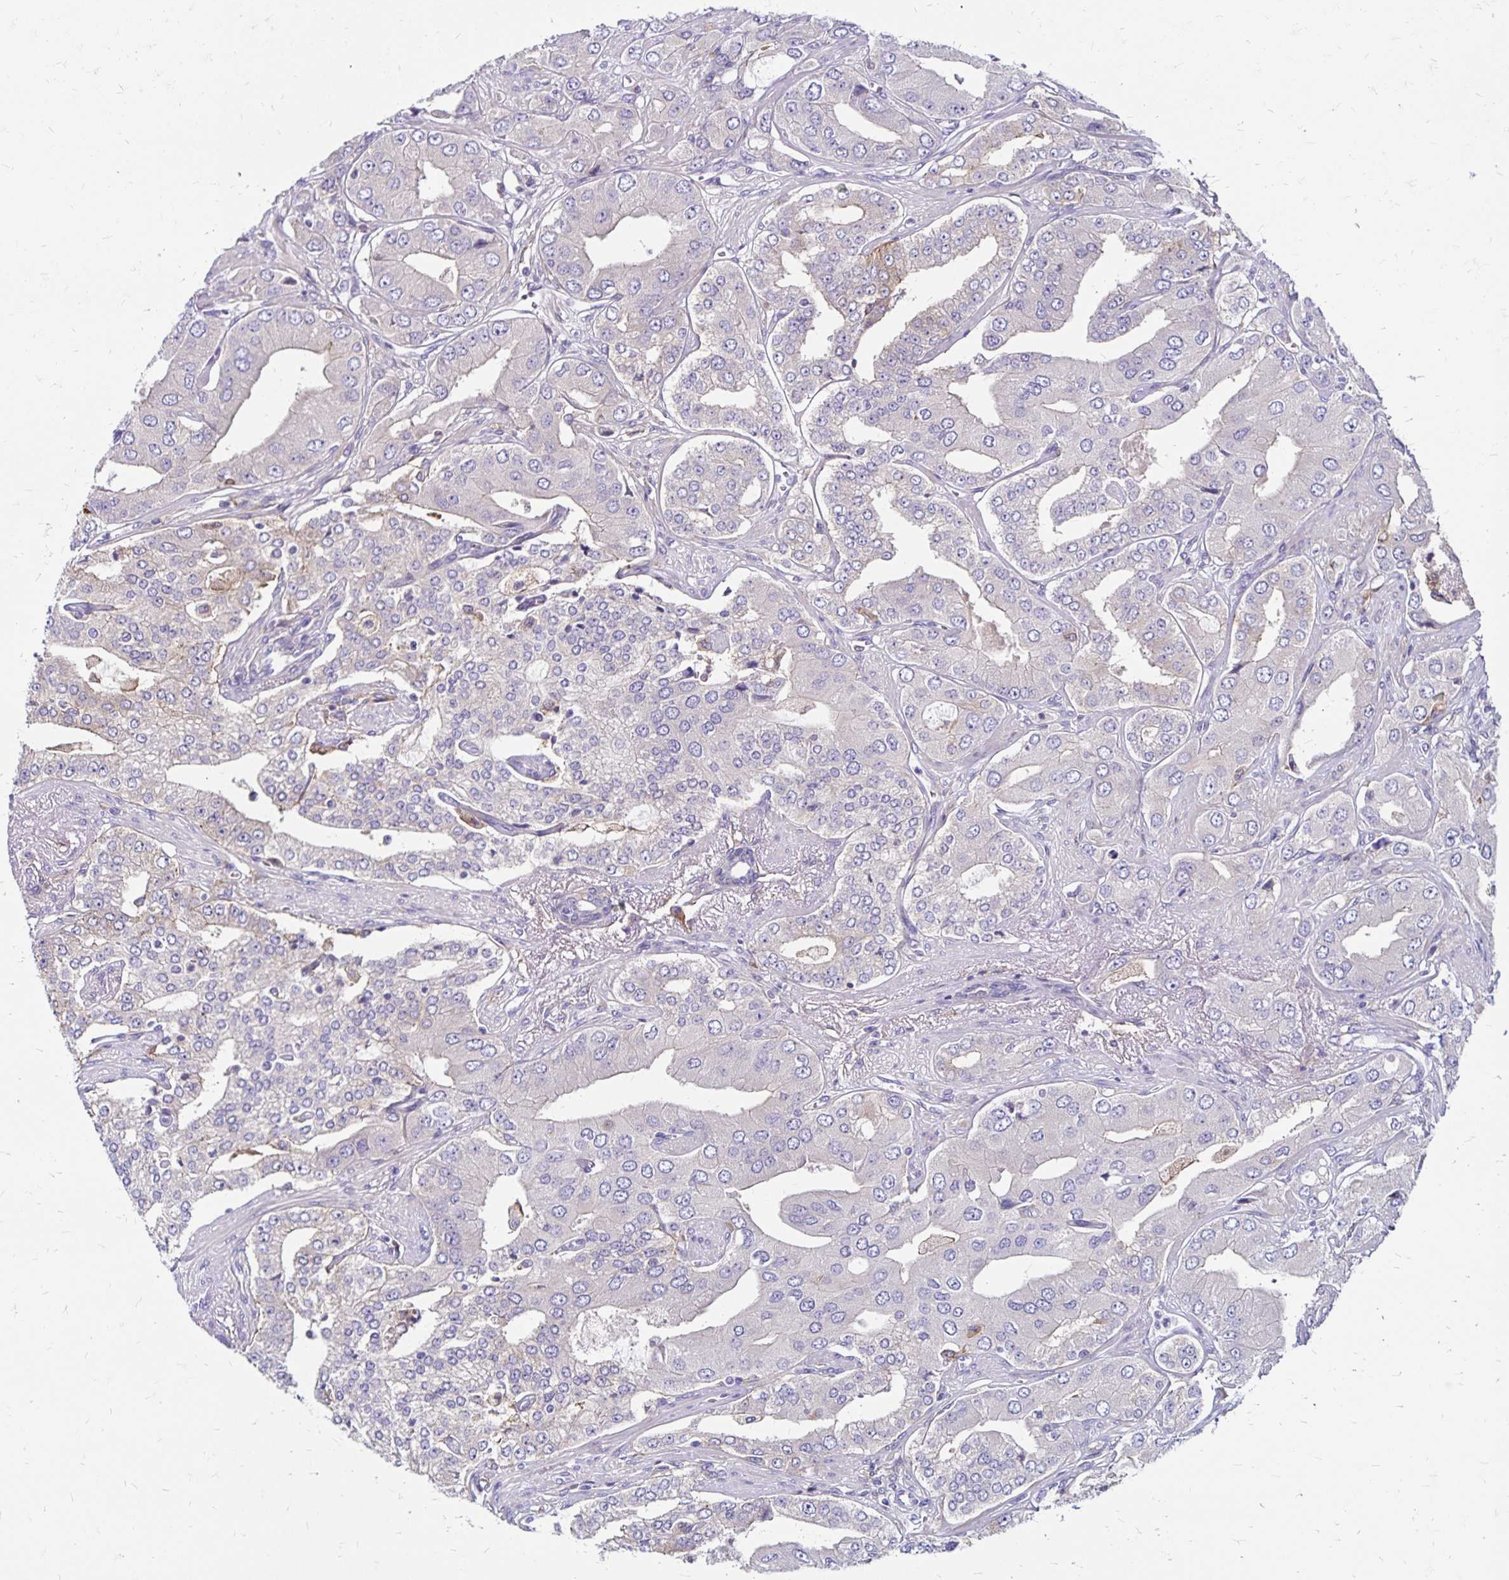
{"staining": {"intensity": "weak", "quantity": "<25%", "location": "cytoplasmic/membranous"}, "tissue": "prostate cancer", "cell_type": "Tumor cells", "image_type": "cancer", "snomed": [{"axis": "morphology", "description": "Adenocarcinoma, Low grade"}, {"axis": "topography", "description": "Prostate"}], "caption": "Immunohistochemical staining of human low-grade adenocarcinoma (prostate) exhibits no significant expression in tumor cells.", "gene": "TNS3", "patient": {"sex": "male", "age": 60}}